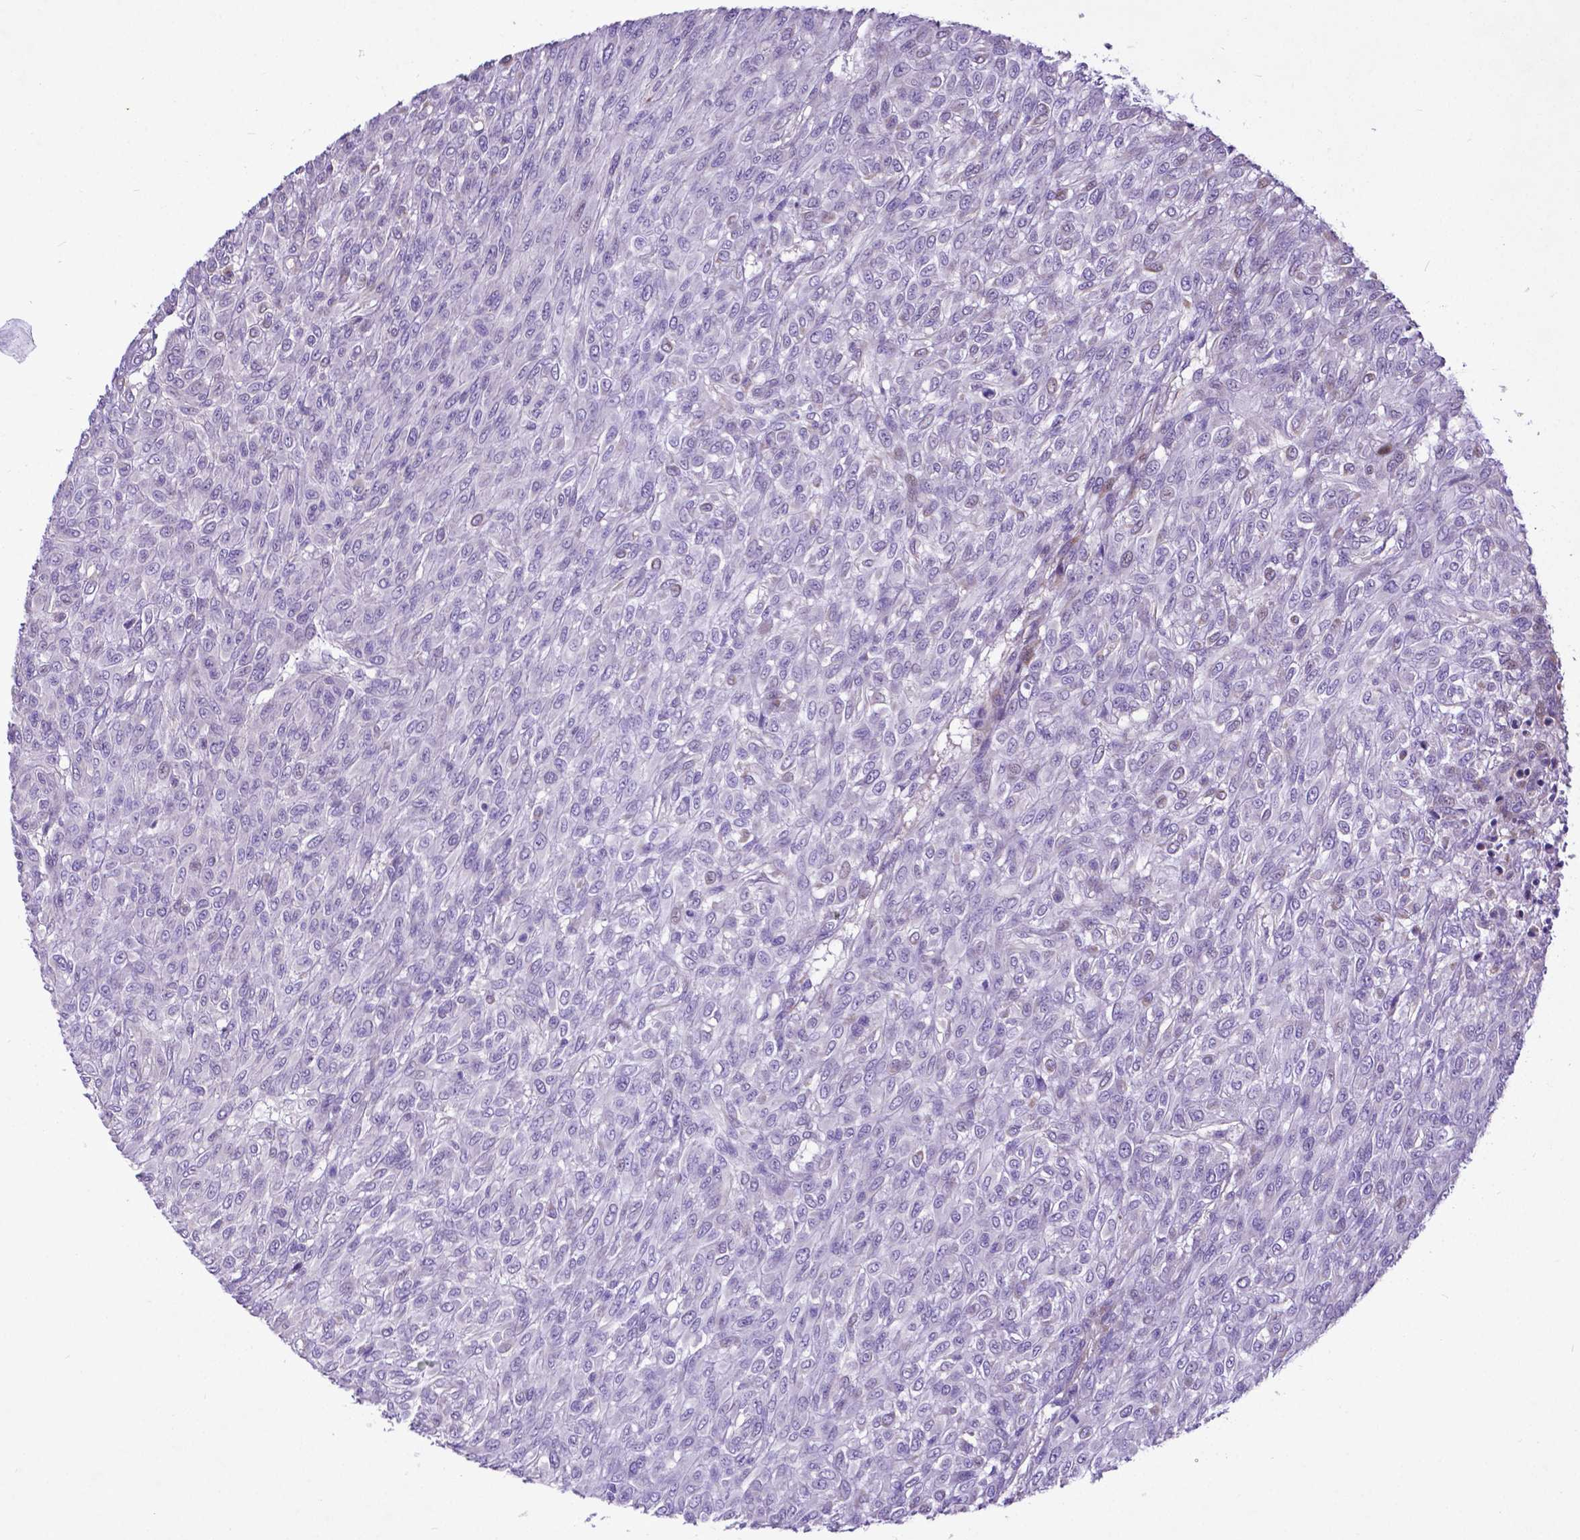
{"staining": {"intensity": "negative", "quantity": "none", "location": "none"}, "tissue": "renal cancer", "cell_type": "Tumor cells", "image_type": "cancer", "snomed": [{"axis": "morphology", "description": "Adenocarcinoma, NOS"}, {"axis": "topography", "description": "Kidney"}], "caption": "DAB immunohistochemical staining of adenocarcinoma (renal) demonstrates no significant expression in tumor cells.", "gene": "PFKFB4", "patient": {"sex": "male", "age": 58}}